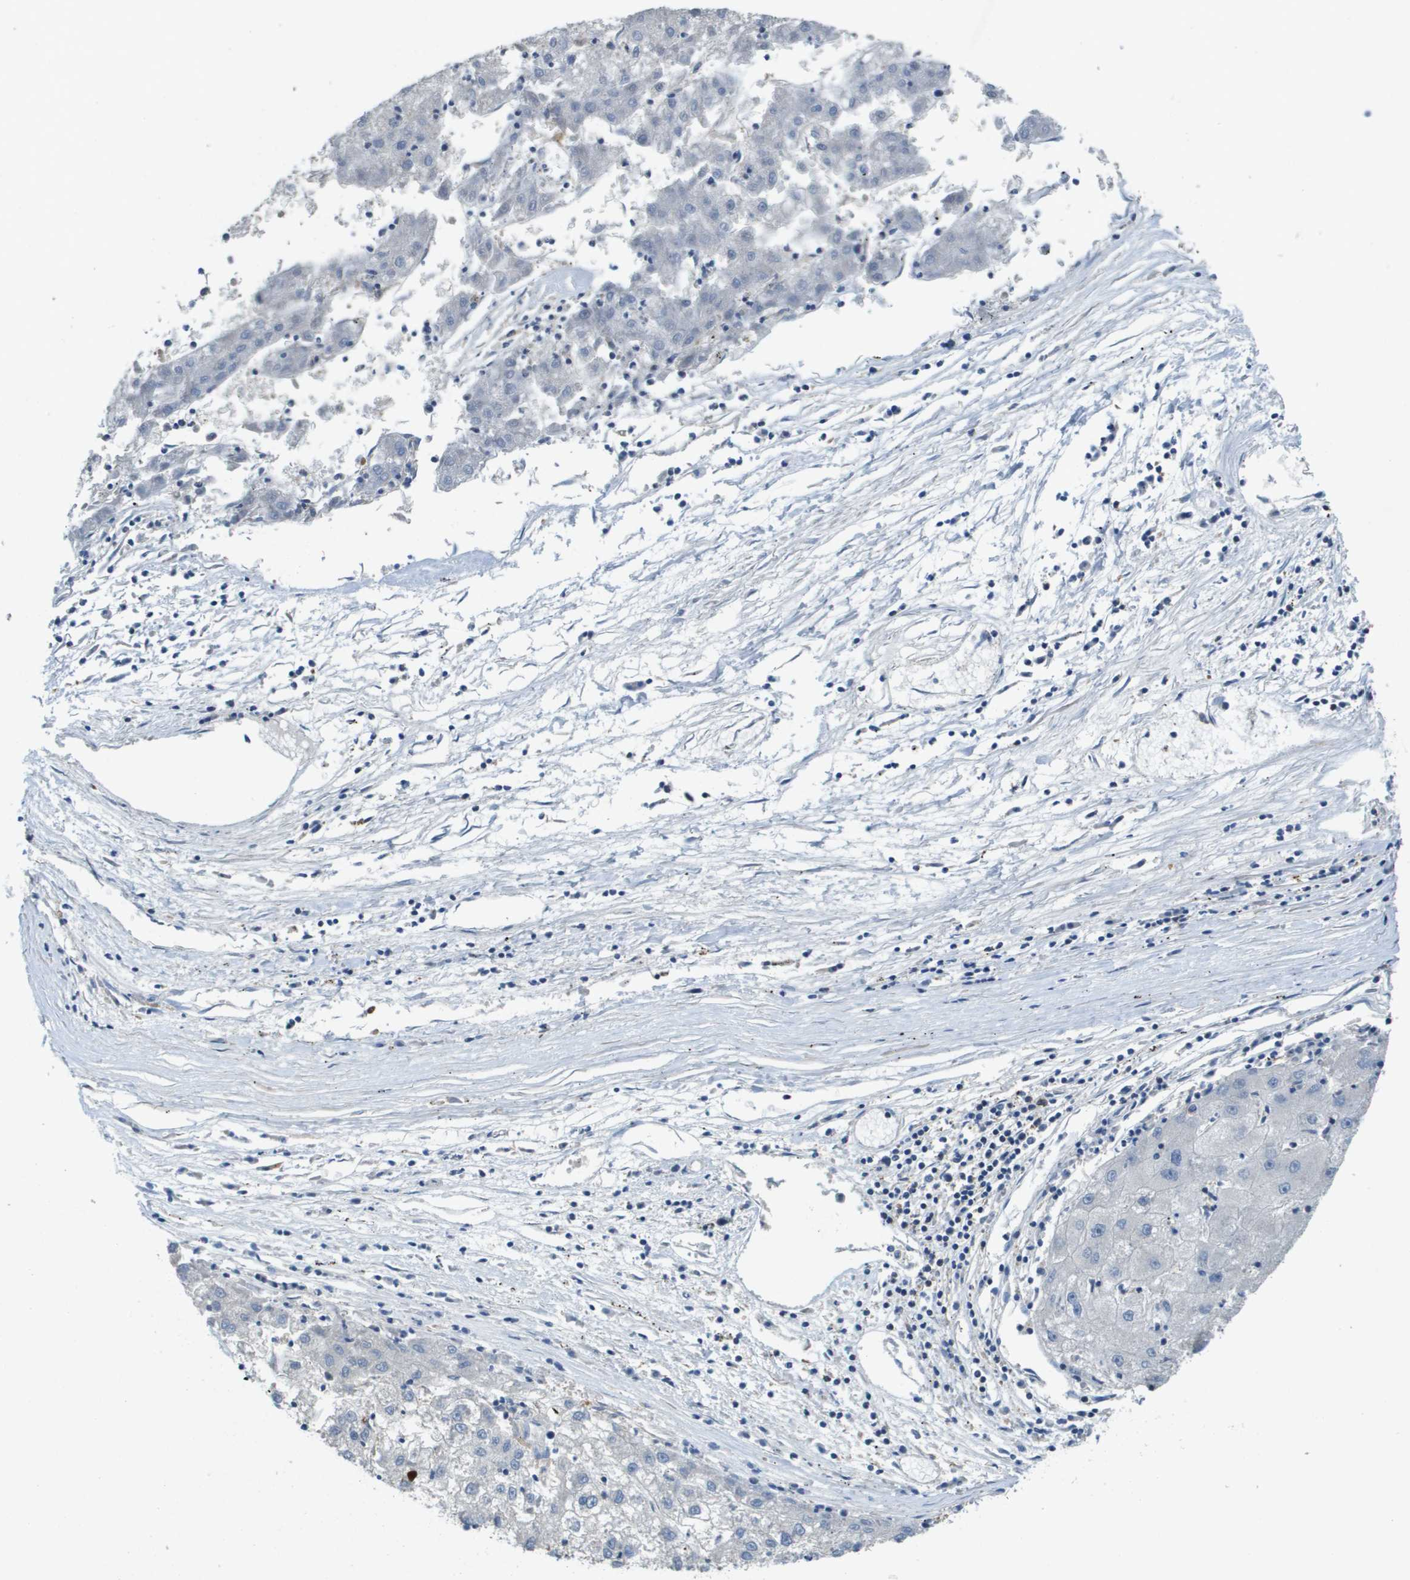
{"staining": {"intensity": "negative", "quantity": "none", "location": "none"}, "tissue": "liver cancer", "cell_type": "Tumor cells", "image_type": "cancer", "snomed": [{"axis": "morphology", "description": "Carcinoma, Hepatocellular, NOS"}, {"axis": "topography", "description": "Liver"}], "caption": "Image shows no protein positivity in tumor cells of liver hepatocellular carcinoma tissue.", "gene": "SCN4B", "patient": {"sex": "male", "age": 72}}